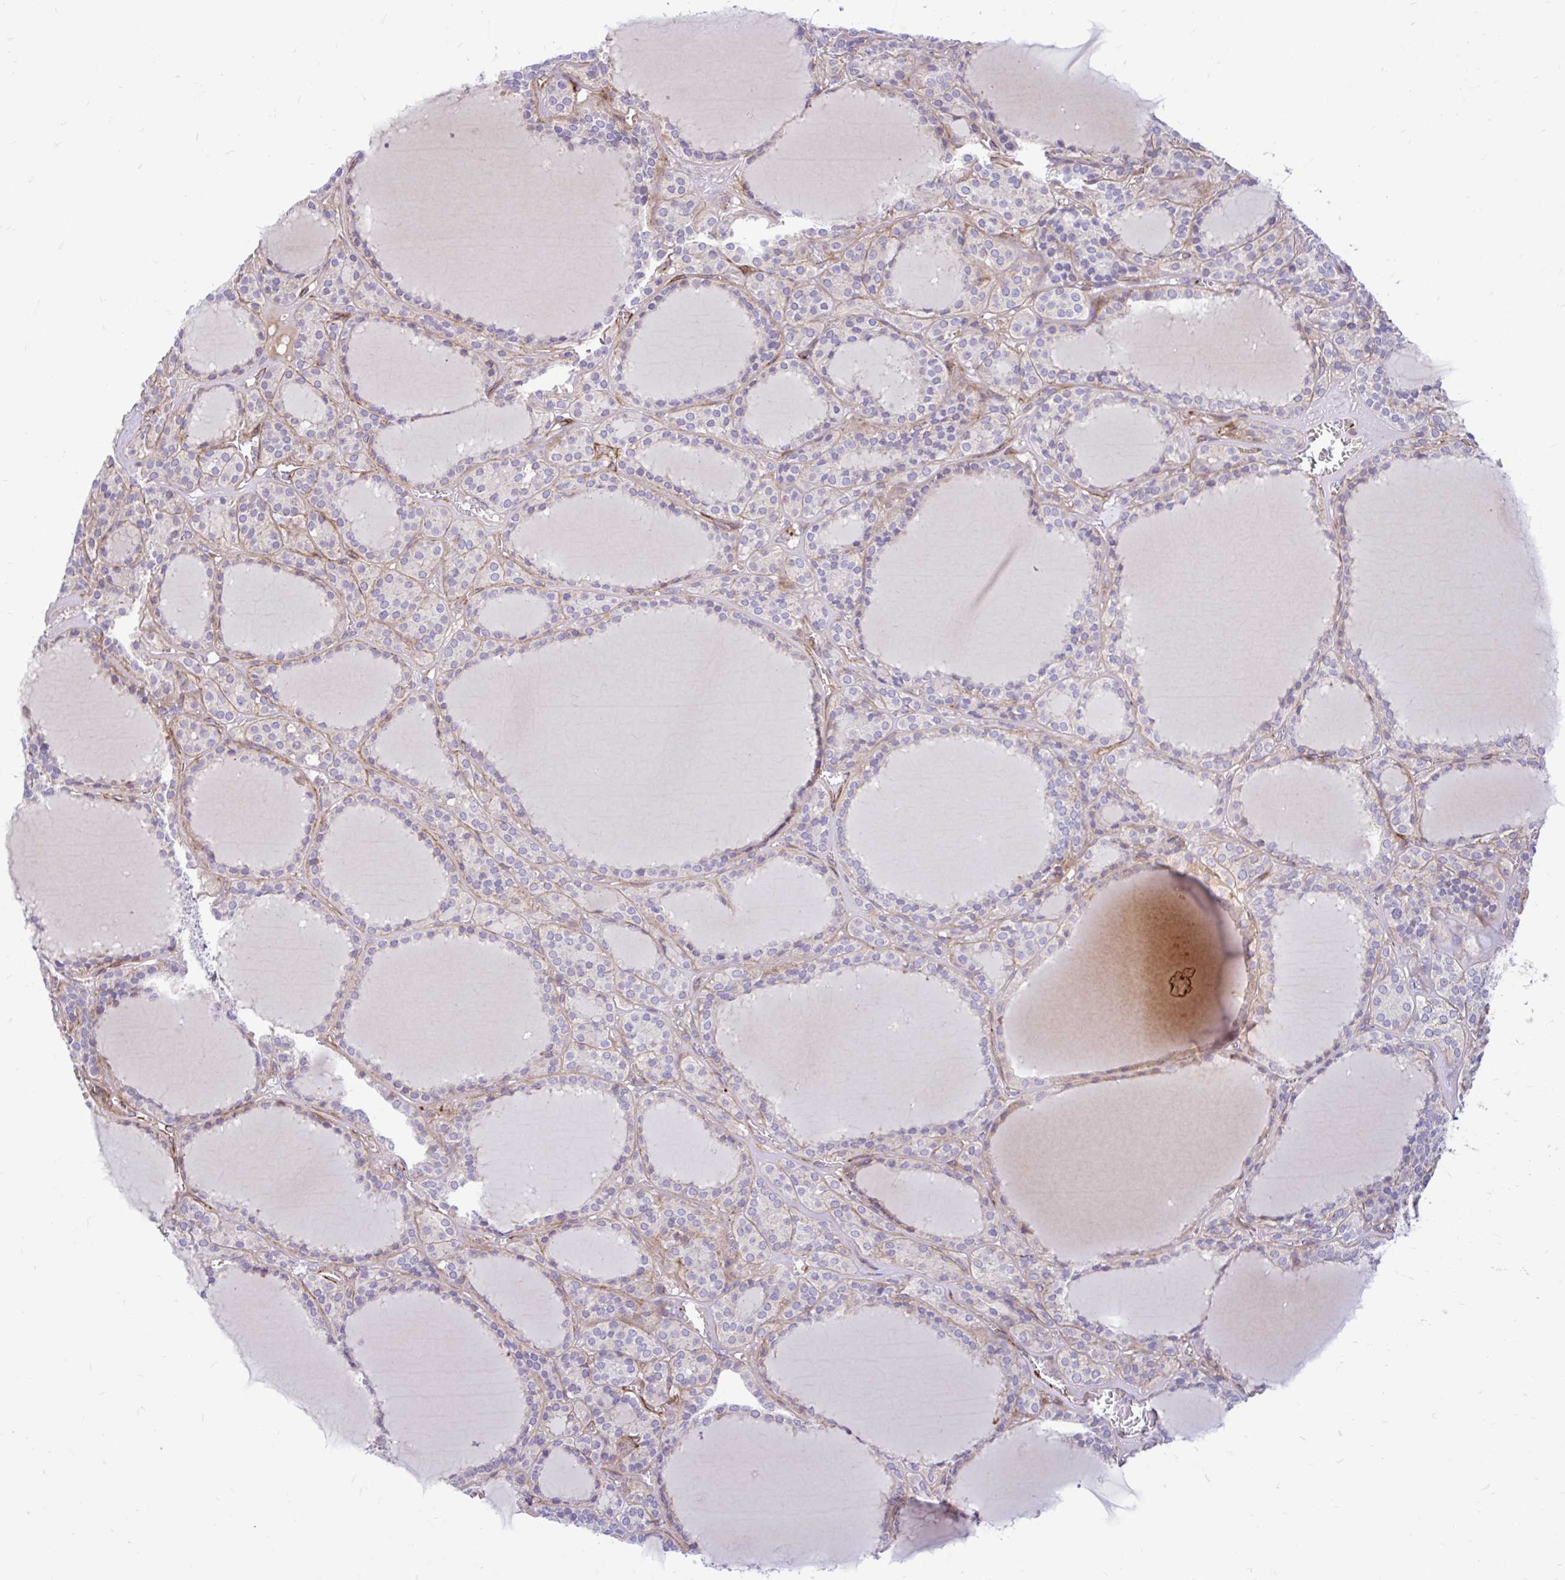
{"staining": {"intensity": "negative", "quantity": "none", "location": "none"}, "tissue": "thyroid cancer", "cell_type": "Tumor cells", "image_type": "cancer", "snomed": [{"axis": "morphology", "description": "Follicular adenoma carcinoma, NOS"}, {"axis": "topography", "description": "Thyroid gland"}], "caption": "IHC of follicular adenoma carcinoma (thyroid) demonstrates no positivity in tumor cells.", "gene": "ESPNL", "patient": {"sex": "female", "age": 63}}